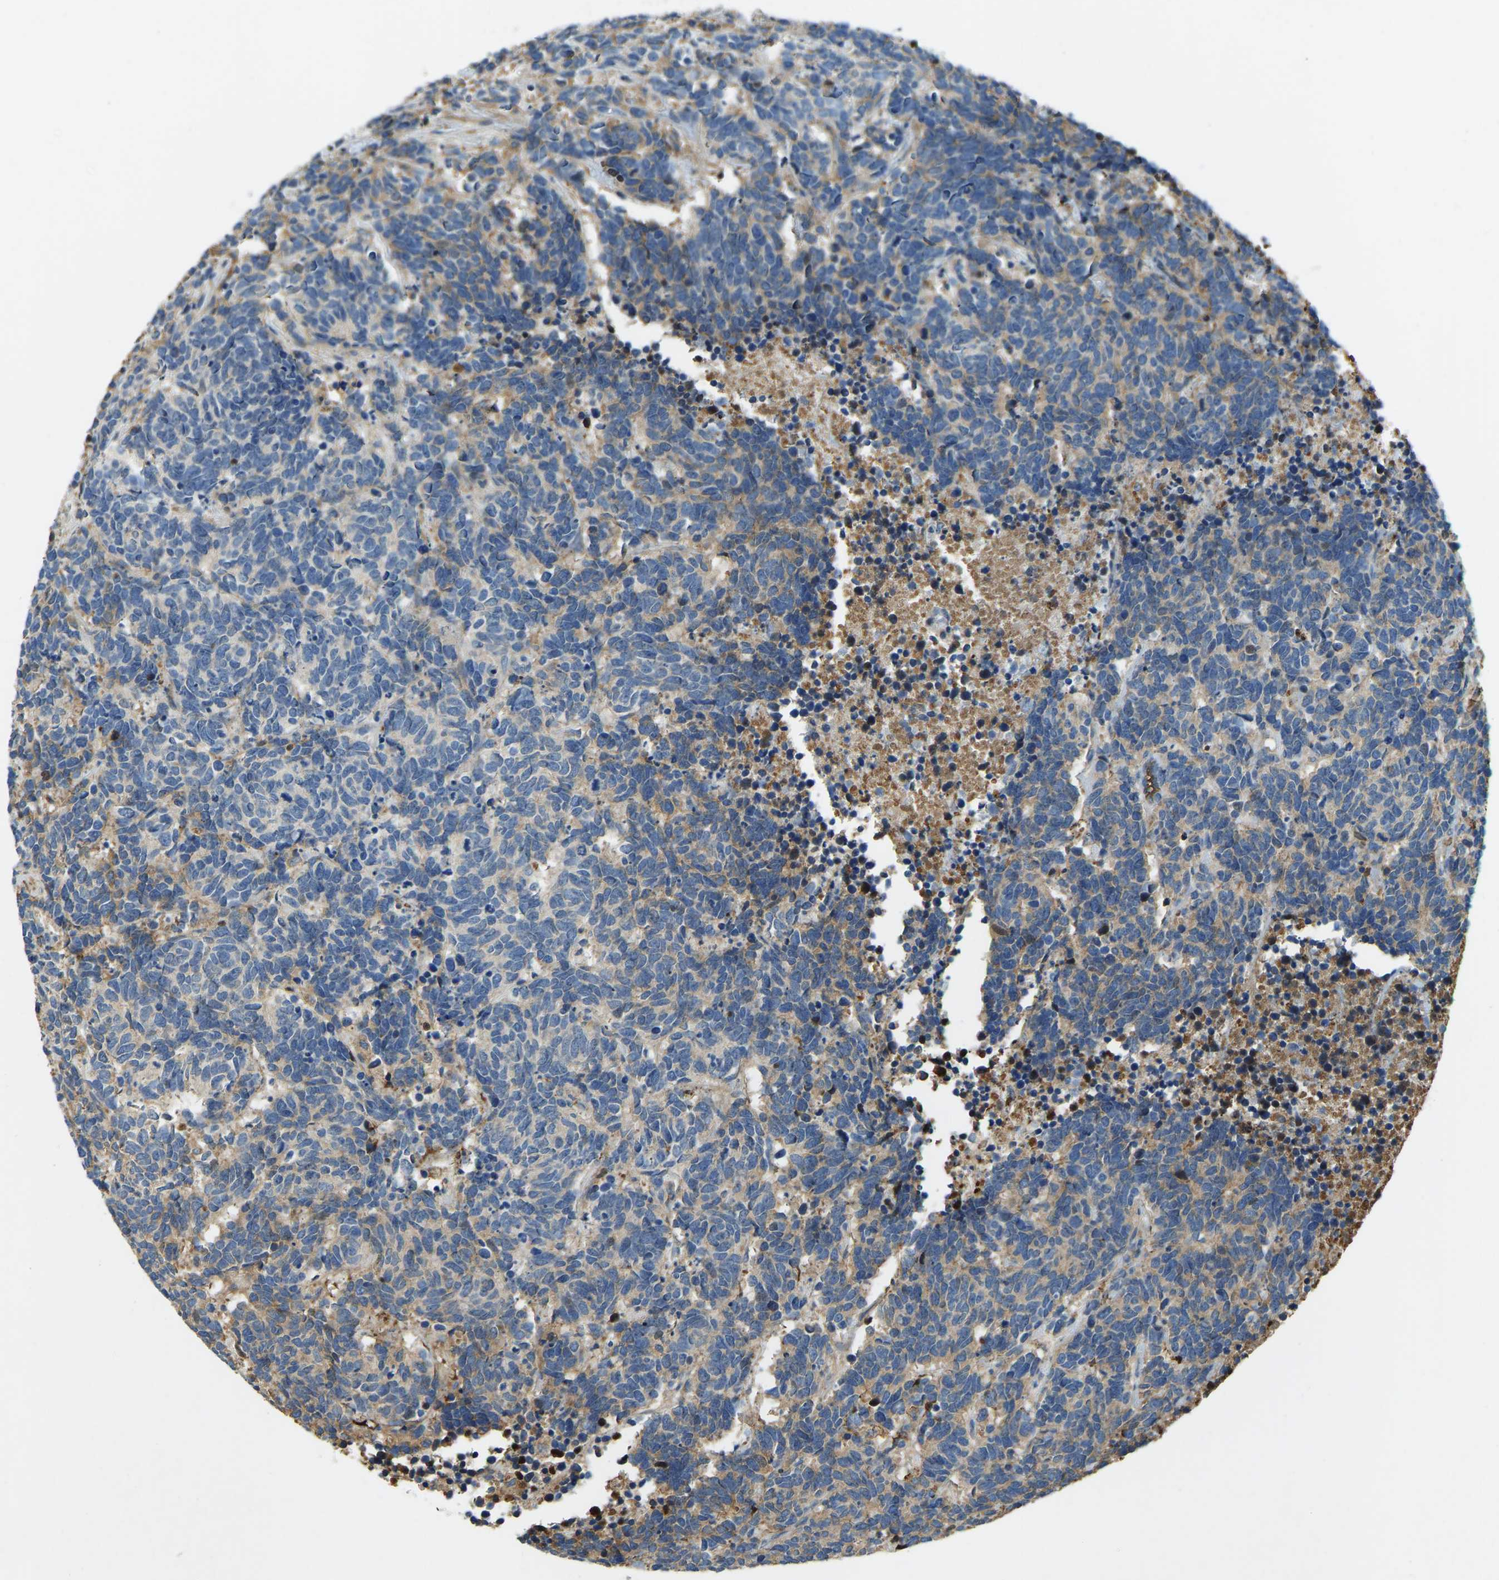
{"staining": {"intensity": "weak", "quantity": ">75%", "location": "cytoplasmic/membranous"}, "tissue": "carcinoid", "cell_type": "Tumor cells", "image_type": "cancer", "snomed": [{"axis": "morphology", "description": "Carcinoma, NOS"}, {"axis": "morphology", "description": "Carcinoid, malignant, NOS"}, {"axis": "topography", "description": "Urinary bladder"}], "caption": "Protein expression analysis of human carcinoid reveals weak cytoplasmic/membranous expression in approximately >75% of tumor cells.", "gene": "THBS4", "patient": {"sex": "male", "age": 57}}